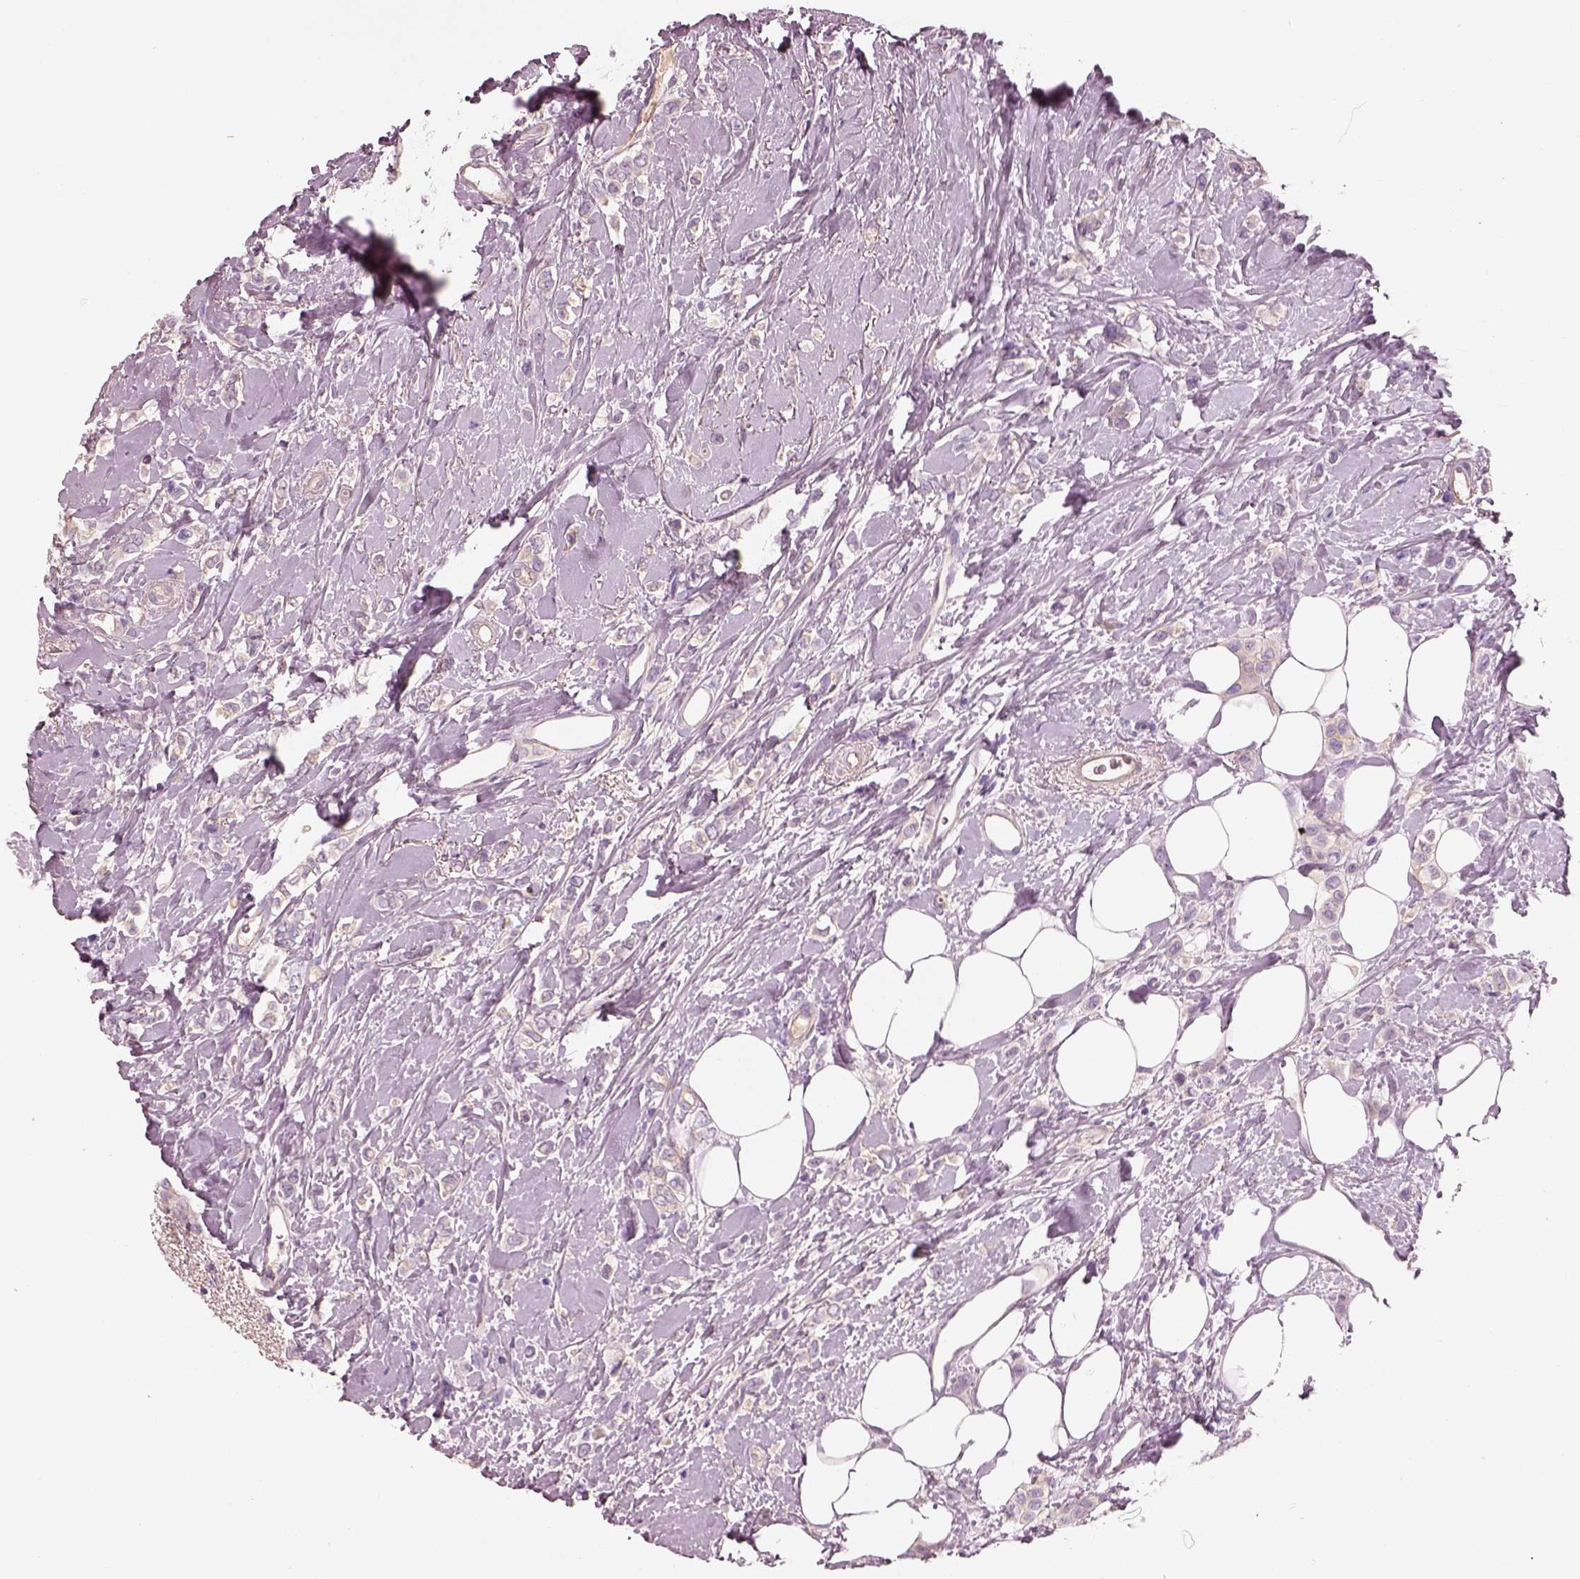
{"staining": {"intensity": "negative", "quantity": "none", "location": "none"}, "tissue": "breast cancer", "cell_type": "Tumor cells", "image_type": "cancer", "snomed": [{"axis": "morphology", "description": "Lobular carcinoma"}, {"axis": "topography", "description": "Breast"}], "caption": "Photomicrograph shows no significant protein staining in tumor cells of breast lobular carcinoma.", "gene": "IGLL1", "patient": {"sex": "female", "age": 66}}